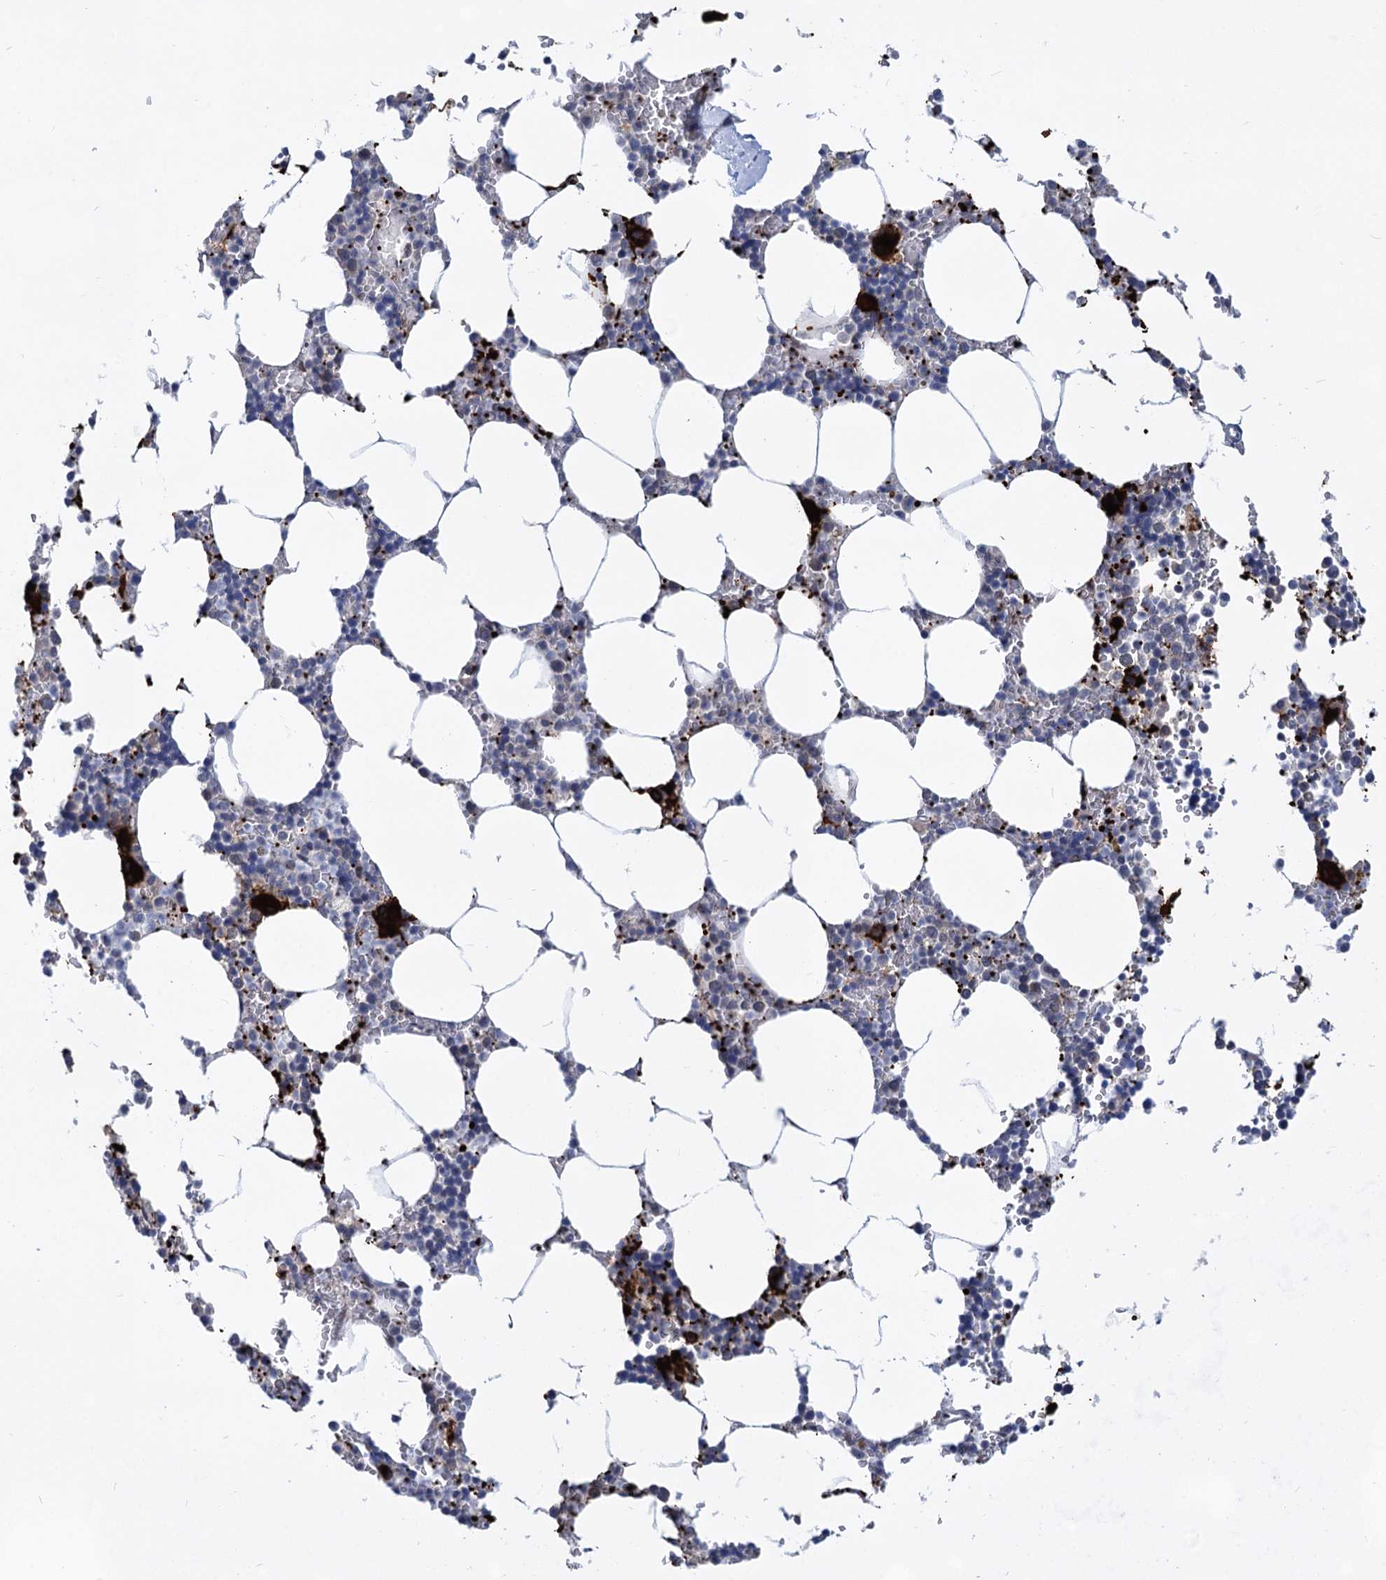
{"staining": {"intensity": "strong", "quantity": "<25%", "location": "cytoplasmic/membranous"}, "tissue": "bone marrow", "cell_type": "Hematopoietic cells", "image_type": "normal", "snomed": [{"axis": "morphology", "description": "Normal tissue, NOS"}, {"axis": "topography", "description": "Bone marrow"}], "caption": "Protein expression by immunohistochemistry (IHC) shows strong cytoplasmic/membranous expression in about <25% of hematopoietic cells in benign bone marrow.", "gene": "MON2", "patient": {"sex": "male", "age": 70}}